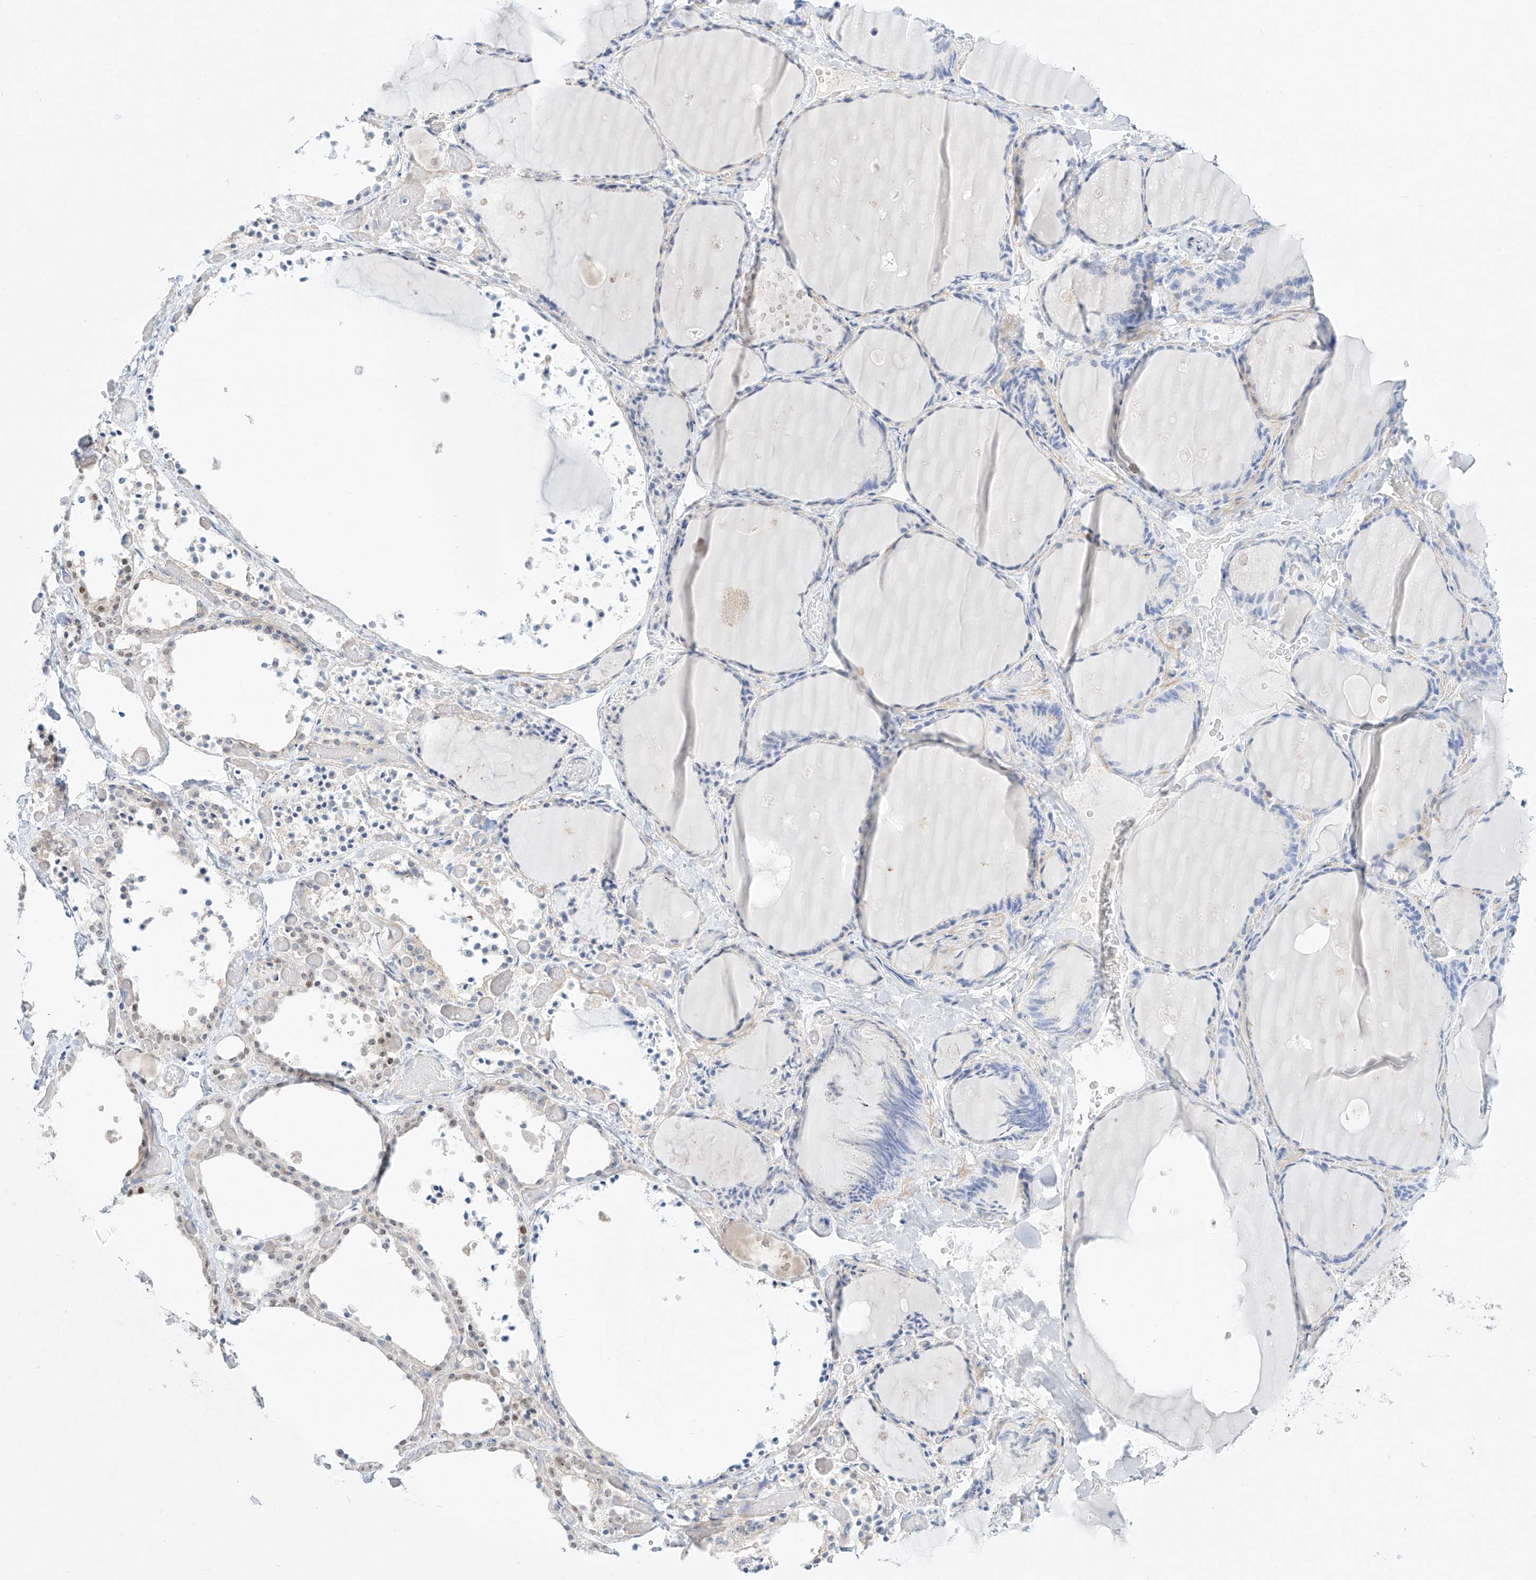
{"staining": {"intensity": "moderate", "quantity": "<25%", "location": "nuclear"}, "tissue": "thyroid gland", "cell_type": "Glandular cells", "image_type": "normal", "snomed": [{"axis": "morphology", "description": "Normal tissue, NOS"}, {"axis": "topography", "description": "Thyroid gland"}], "caption": "Immunohistochemical staining of benign thyroid gland shows low levels of moderate nuclear expression in about <25% of glandular cells. (IHC, brightfield microscopy, high magnification).", "gene": "SNU13", "patient": {"sex": "female", "age": 44}}